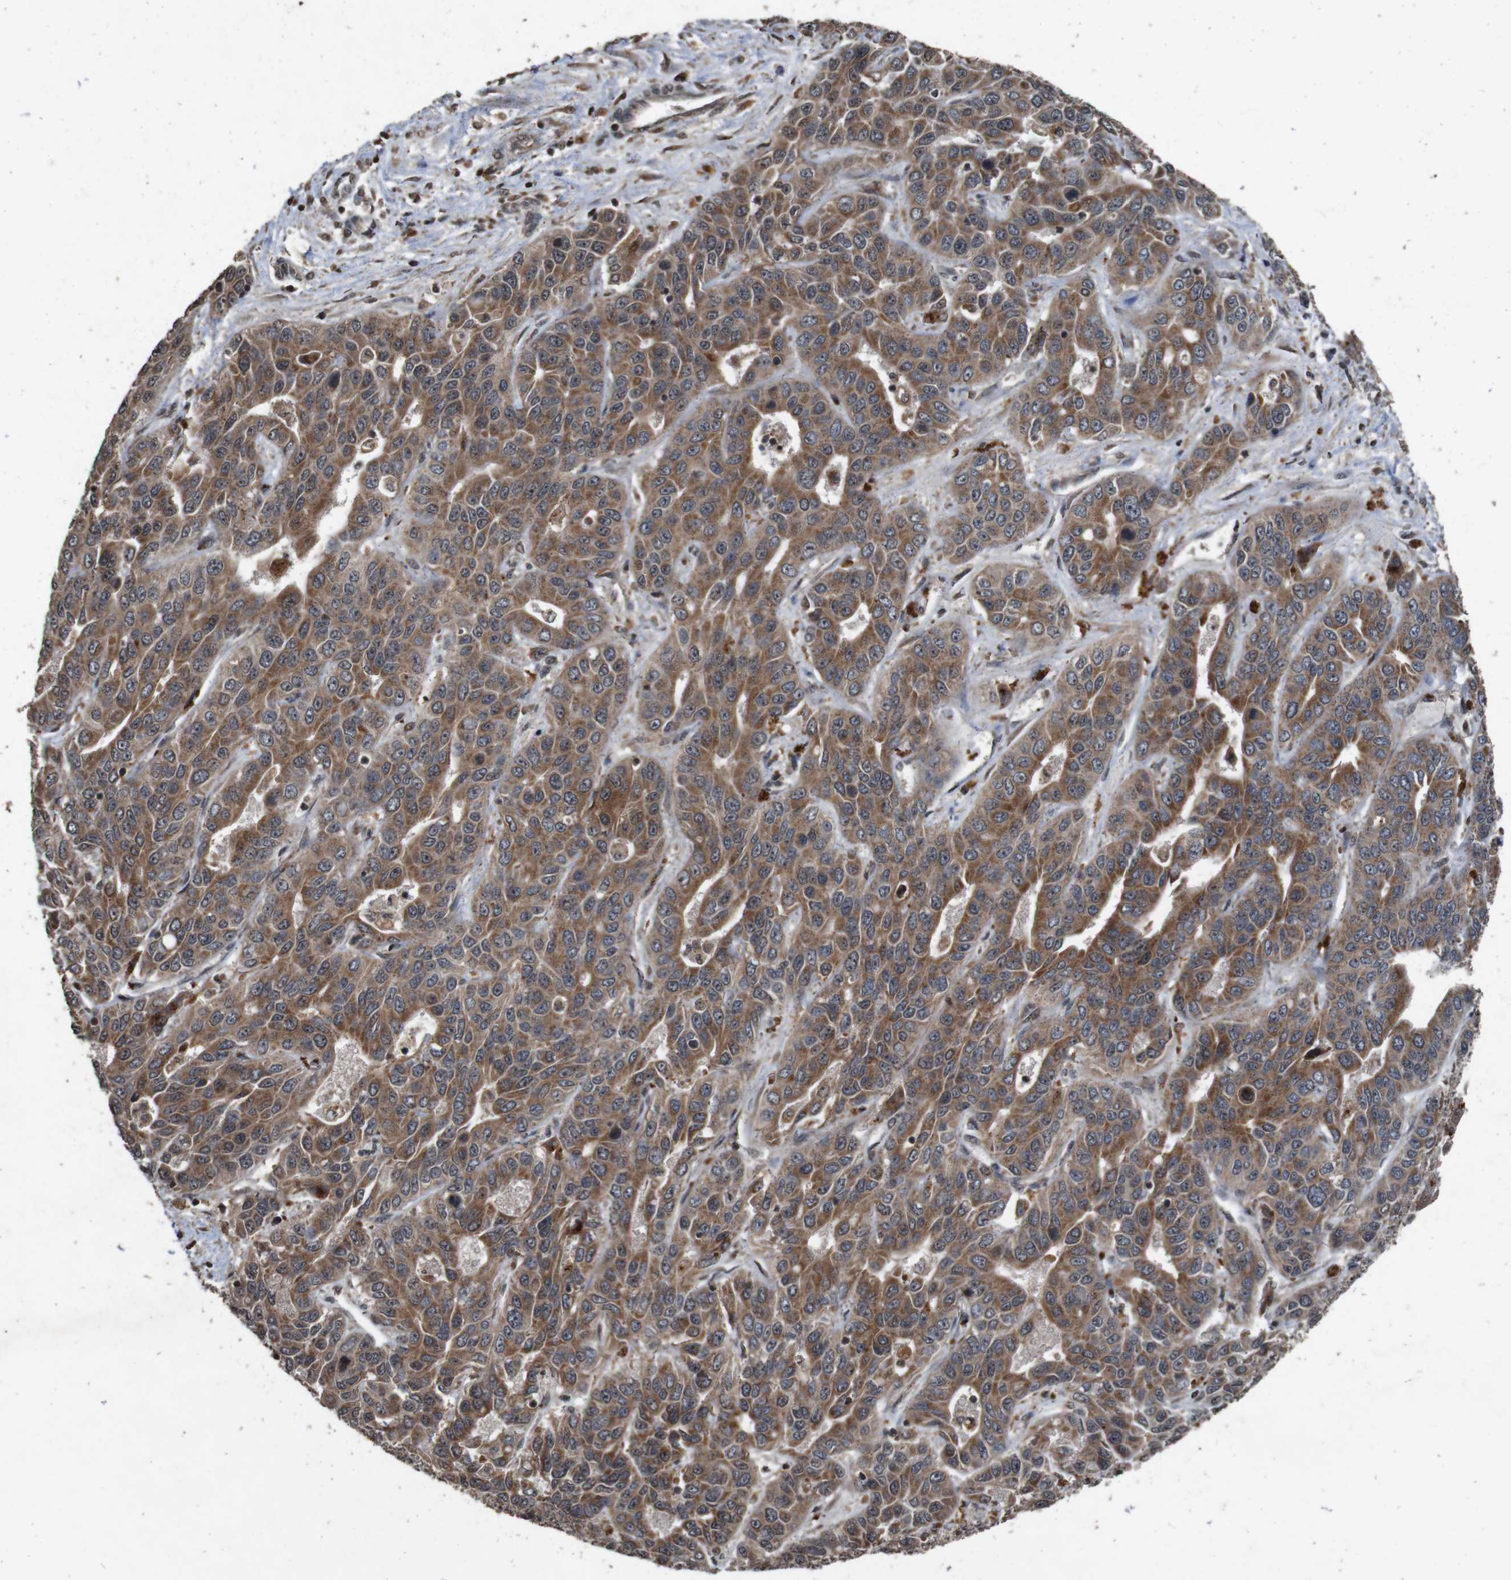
{"staining": {"intensity": "strong", "quantity": ">75%", "location": "cytoplasmic/membranous"}, "tissue": "liver cancer", "cell_type": "Tumor cells", "image_type": "cancer", "snomed": [{"axis": "morphology", "description": "Cholangiocarcinoma"}, {"axis": "topography", "description": "Liver"}], "caption": "This micrograph reveals IHC staining of liver cancer (cholangiocarcinoma), with high strong cytoplasmic/membranous staining in about >75% of tumor cells.", "gene": "SORL1", "patient": {"sex": "female", "age": 52}}